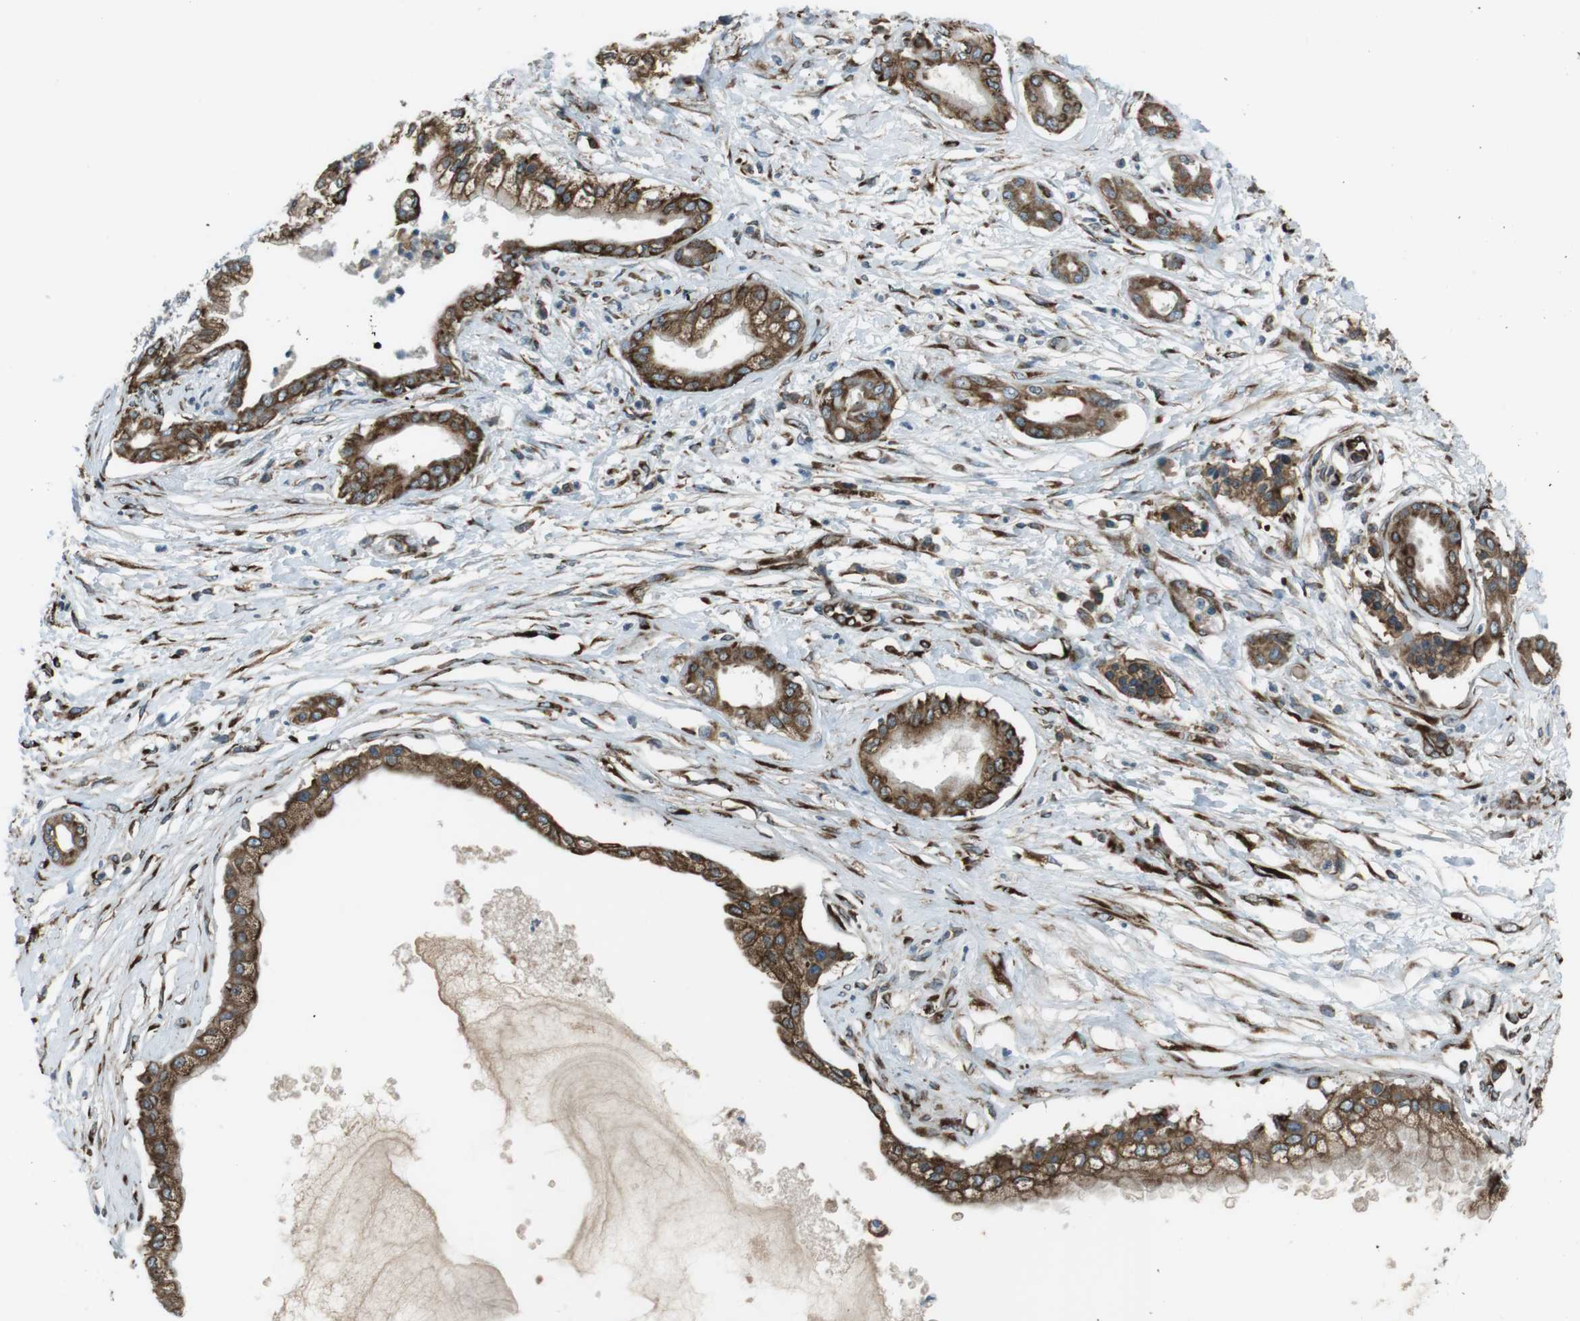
{"staining": {"intensity": "strong", "quantity": ">75%", "location": "cytoplasmic/membranous"}, "tissue": "pancreatic cancer", "cell_type": "Tumor cells", "image_type": "cancer", "snomed": [{"axis": "morphology", "description": "Adenocarcinoma, NOS"}, {"axis": "topography", "description": "Pancreas"}], "caption": "A brown stain shows strong cytoplasmic/membranous expression of a protein in human pancreatic adenocarcinoma tumor cells.", "gene": "KTN1", "patient": {"sex": "male", "age": 56}}